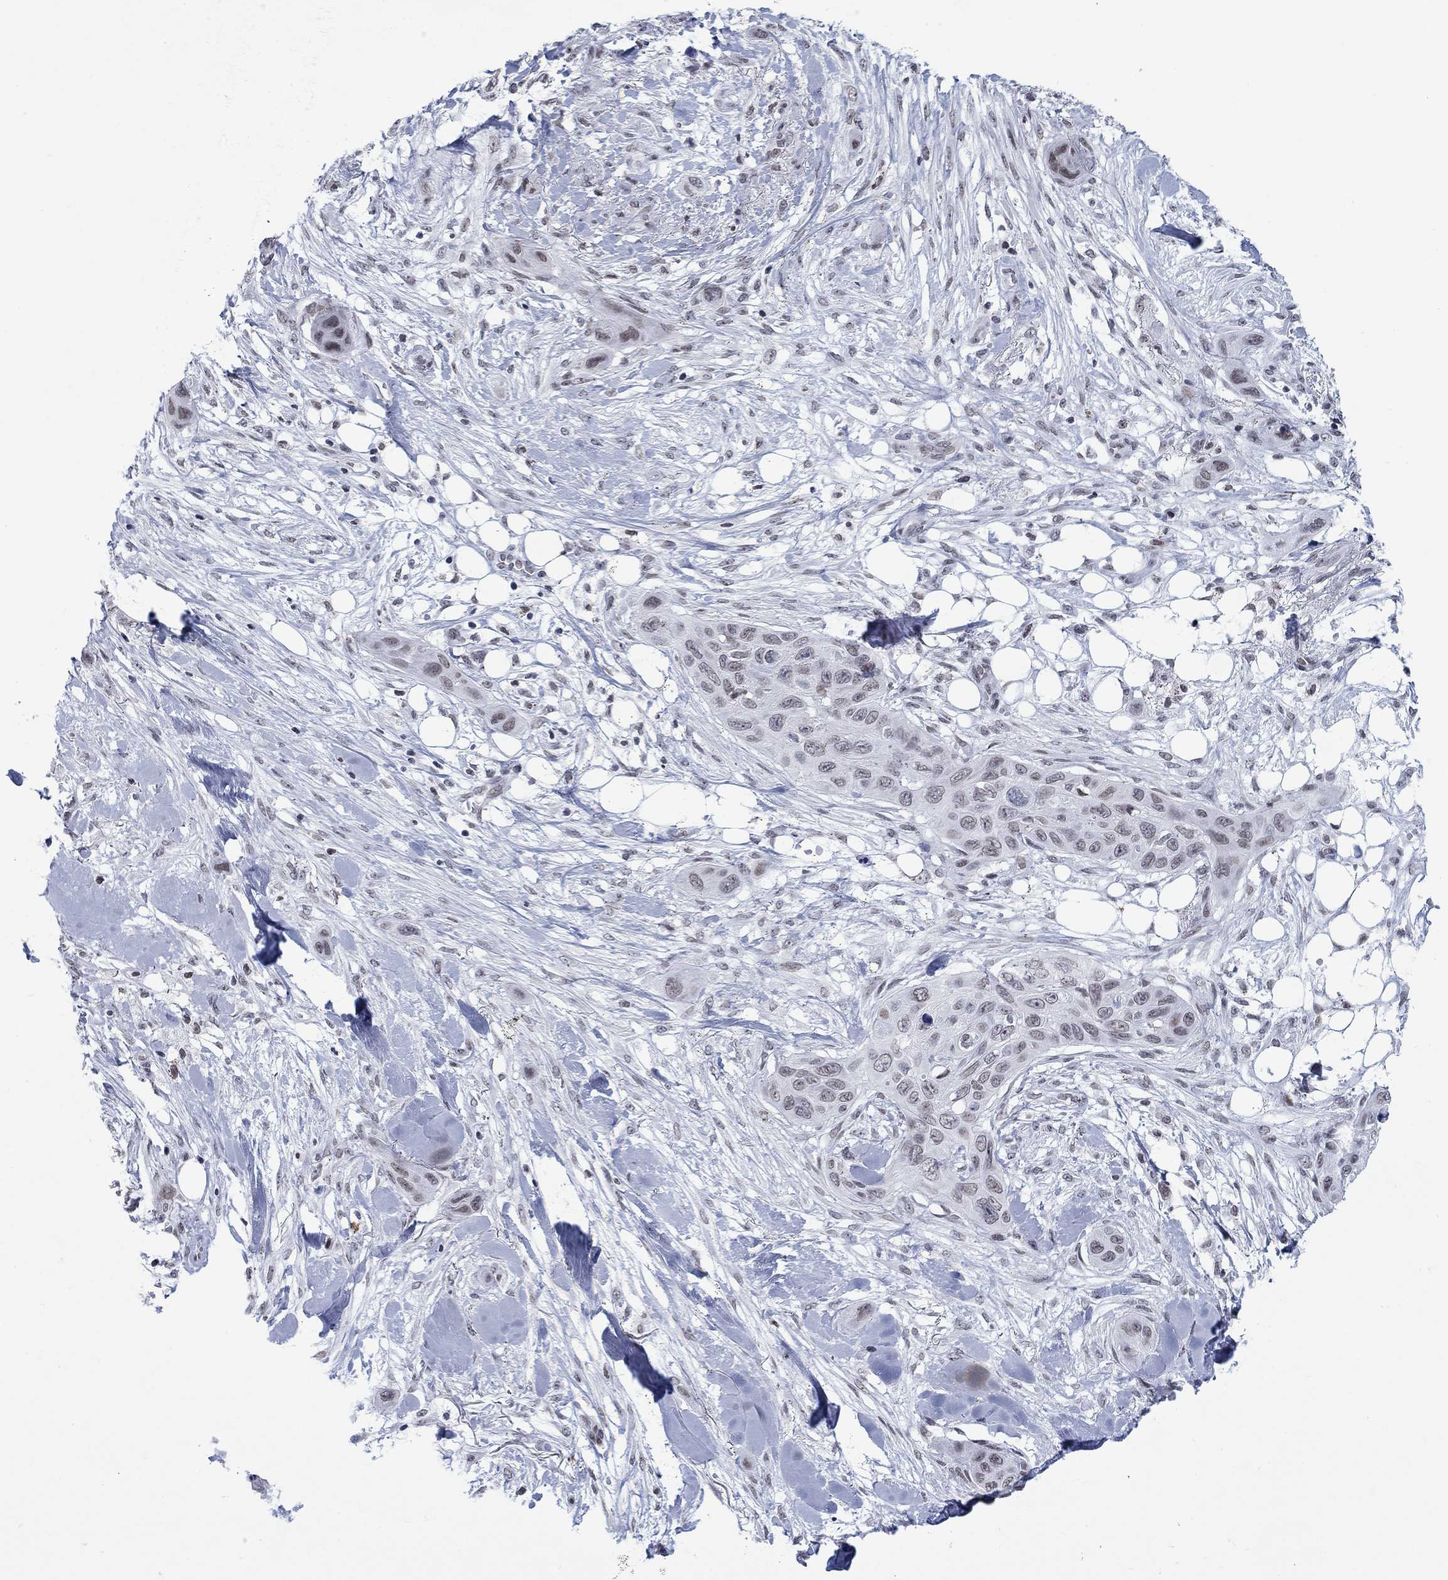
{"staining": {"intensity": "negative", "quantity": "none", "location": "none"}, "tissue": "skin cancer", "cell_type": "Tumor cells", "image_type": "cancer", "snomed": [{"axis": "morphology", "description": "Squamous cell carcinoma, NOS"}, {"axis": "topography", "description": "Skin"}], "caption": "A micrograph of skin squamous cell carcinoma stained for a protein exhibits no brown staining in tumor cells. Nuclei are stained in blue.", "gene": "NPAS3", "patient": {"sex": "male", "age": 78}}